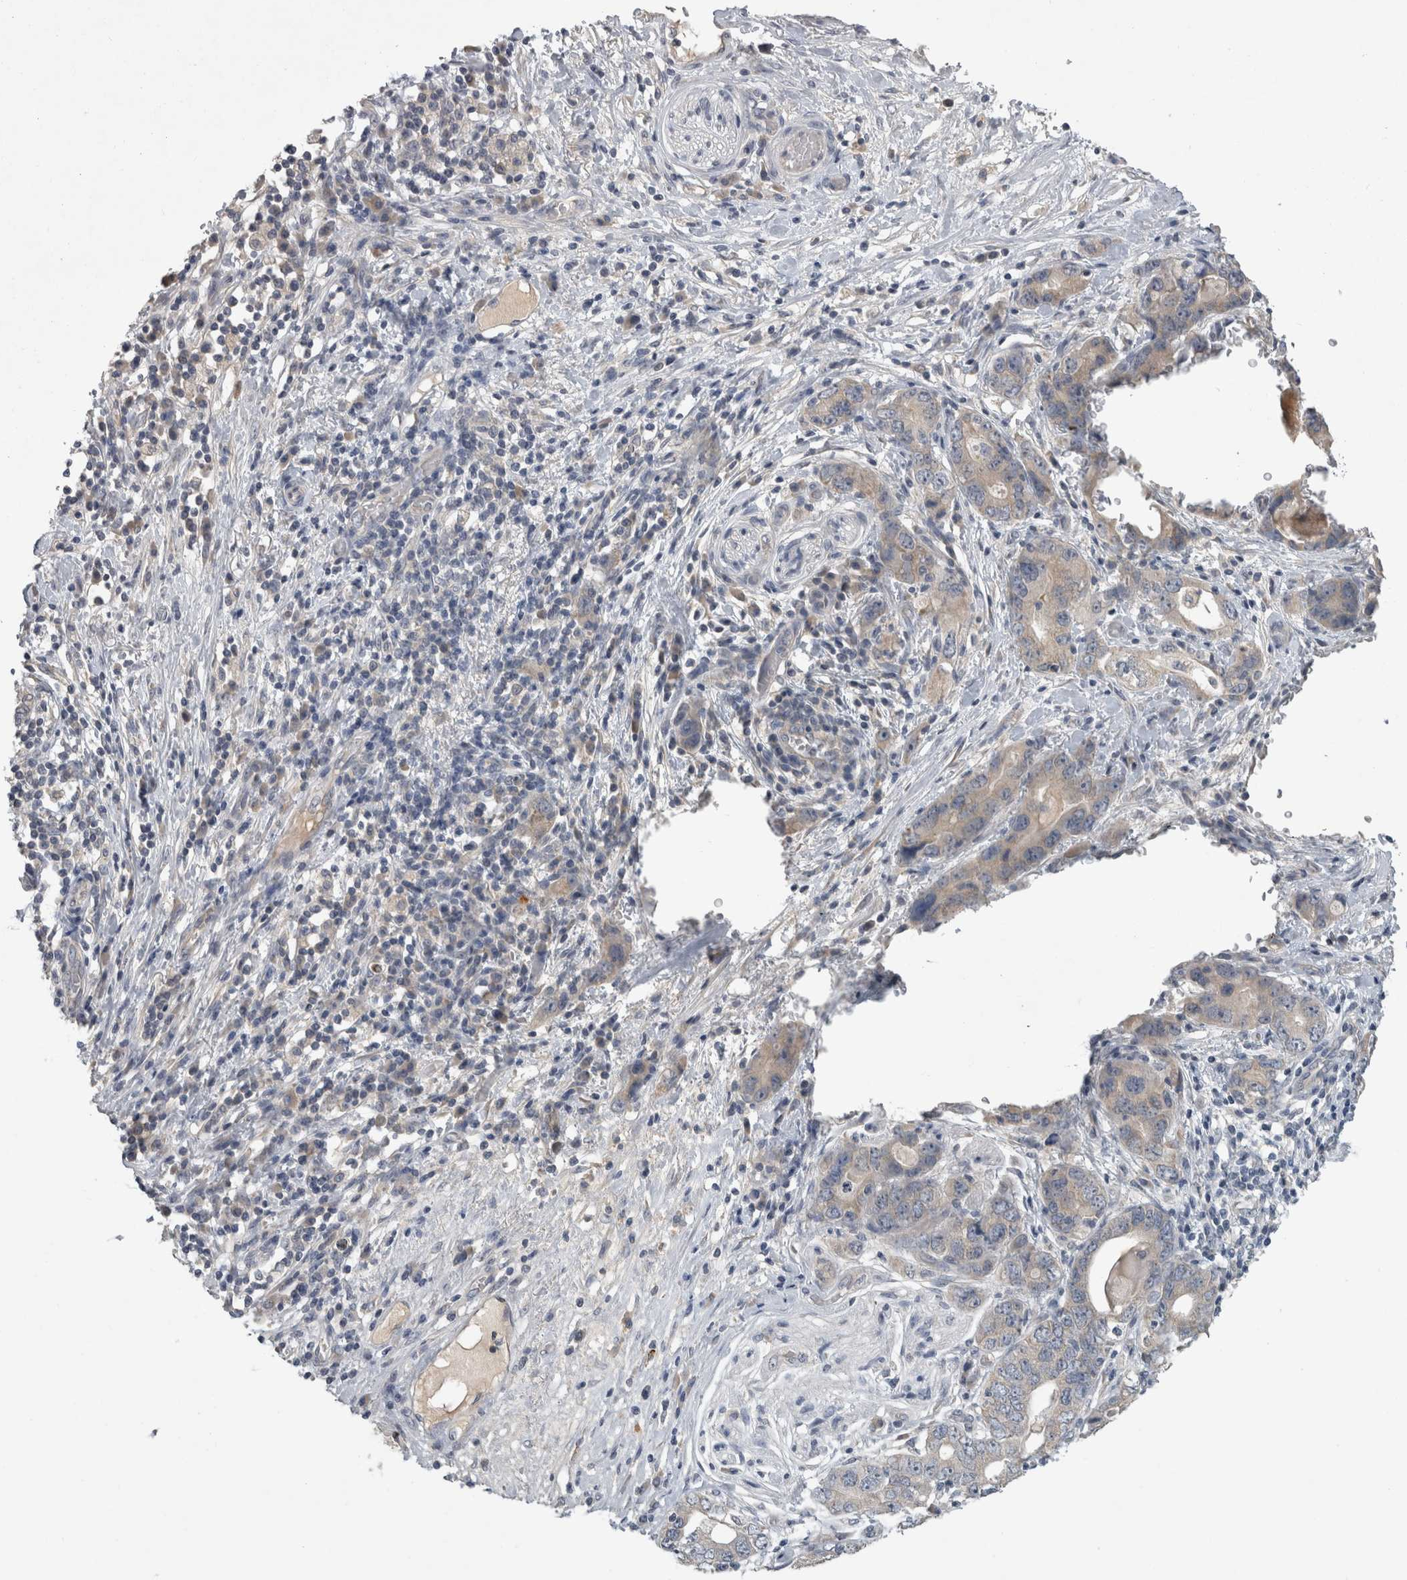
{"staining": {"intensity": "negative", "quantity": "none", "location": "none"}, "tissue": "stomach cancer", "cell_type": "Tumor cells", "image_type": "cancer", "snomed": [{"axis": "morphology", "description": "Adenocarcinoma, NOS"}, {"axis": "topography", "description": "Stomach, lower"}], "caption": "The photomicrograph demonstrates no significant expression in tumor cells of stomach cancer.", "gene": "SLC22A11", "patient": {"sex": "female", "age": 93}}